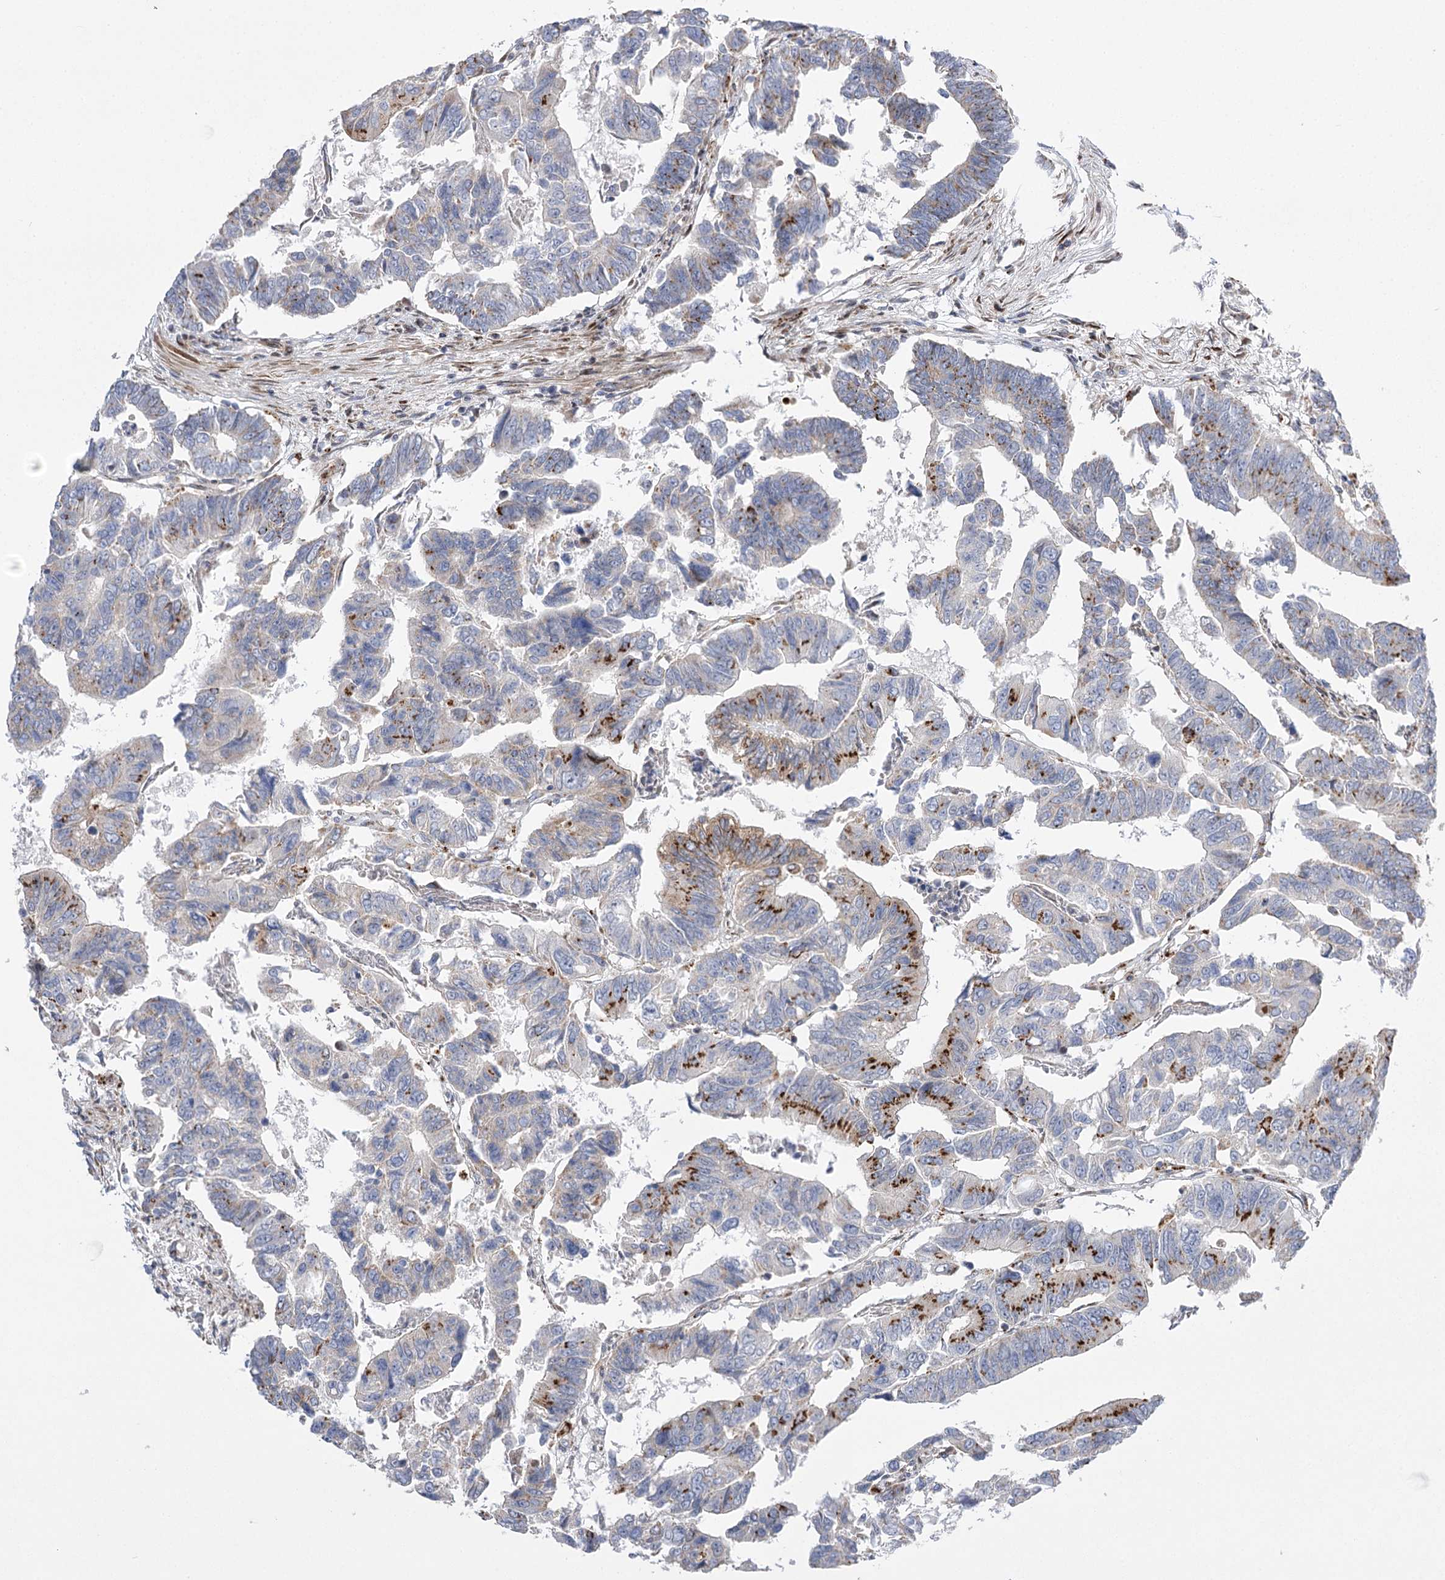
{"staining": {"intensity": "strong", "quantity": "25%-75%", "location": "cytoplasmic/membranous"}, "tissue": "colorectal cancer", "cell_type": "Tumor cells", "image_type": "cancer", "snomed": [{"axis": "morphology", "description": "Adenocarcinoma, NOS"}, {"axis": "topography", "description": "Rectum"}], "caption": "Human colorectal cancer (adenocarcinoma) stained for a protein (brown) exhibits strong cytoplasmic/membranous positive expression in about 25%-75% of tumor cells.", "gene": "NME7", "patient": {"sex": "female", "age": 65}}